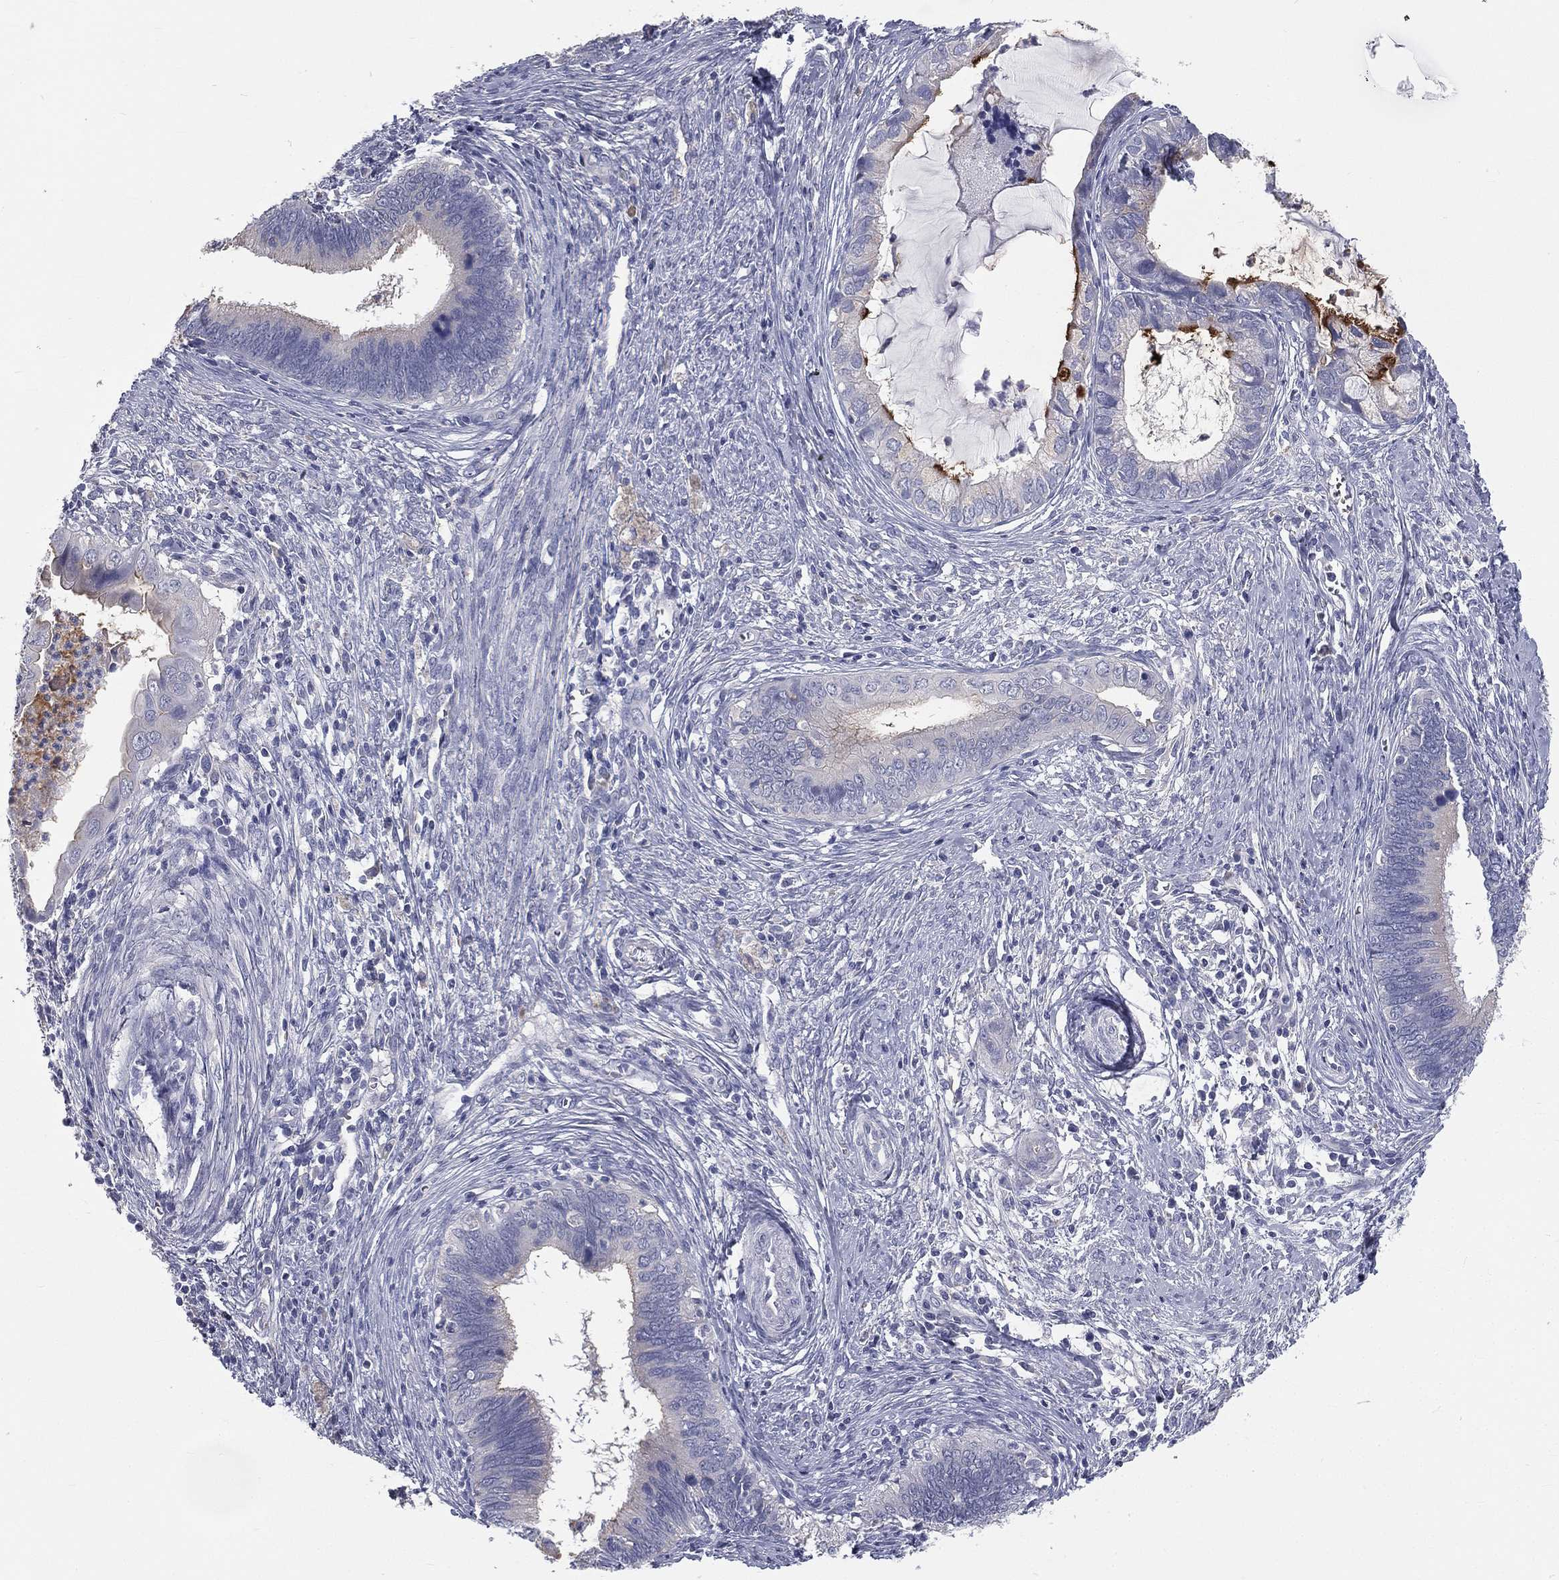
{"staining": {"intensity": "negative", "quantity": "none", "location": "none"}, "tissue": "cervical cancer", "cell_type": "Tumor cells", "image_type": "cancer", "snomed": [{"axis": "morphology", "description": "Adenocarcinoma, NOS"}, {"axis": "topography", "description": "Cervix"}], "caption": "High power microscopy image of an immunohistochemistry histopathology image of adenocarcinoma (cervical), revealing no significant expression in tumor cells.", "gene": "MUC13", "patient": {"sex": "female", "age": 42}}